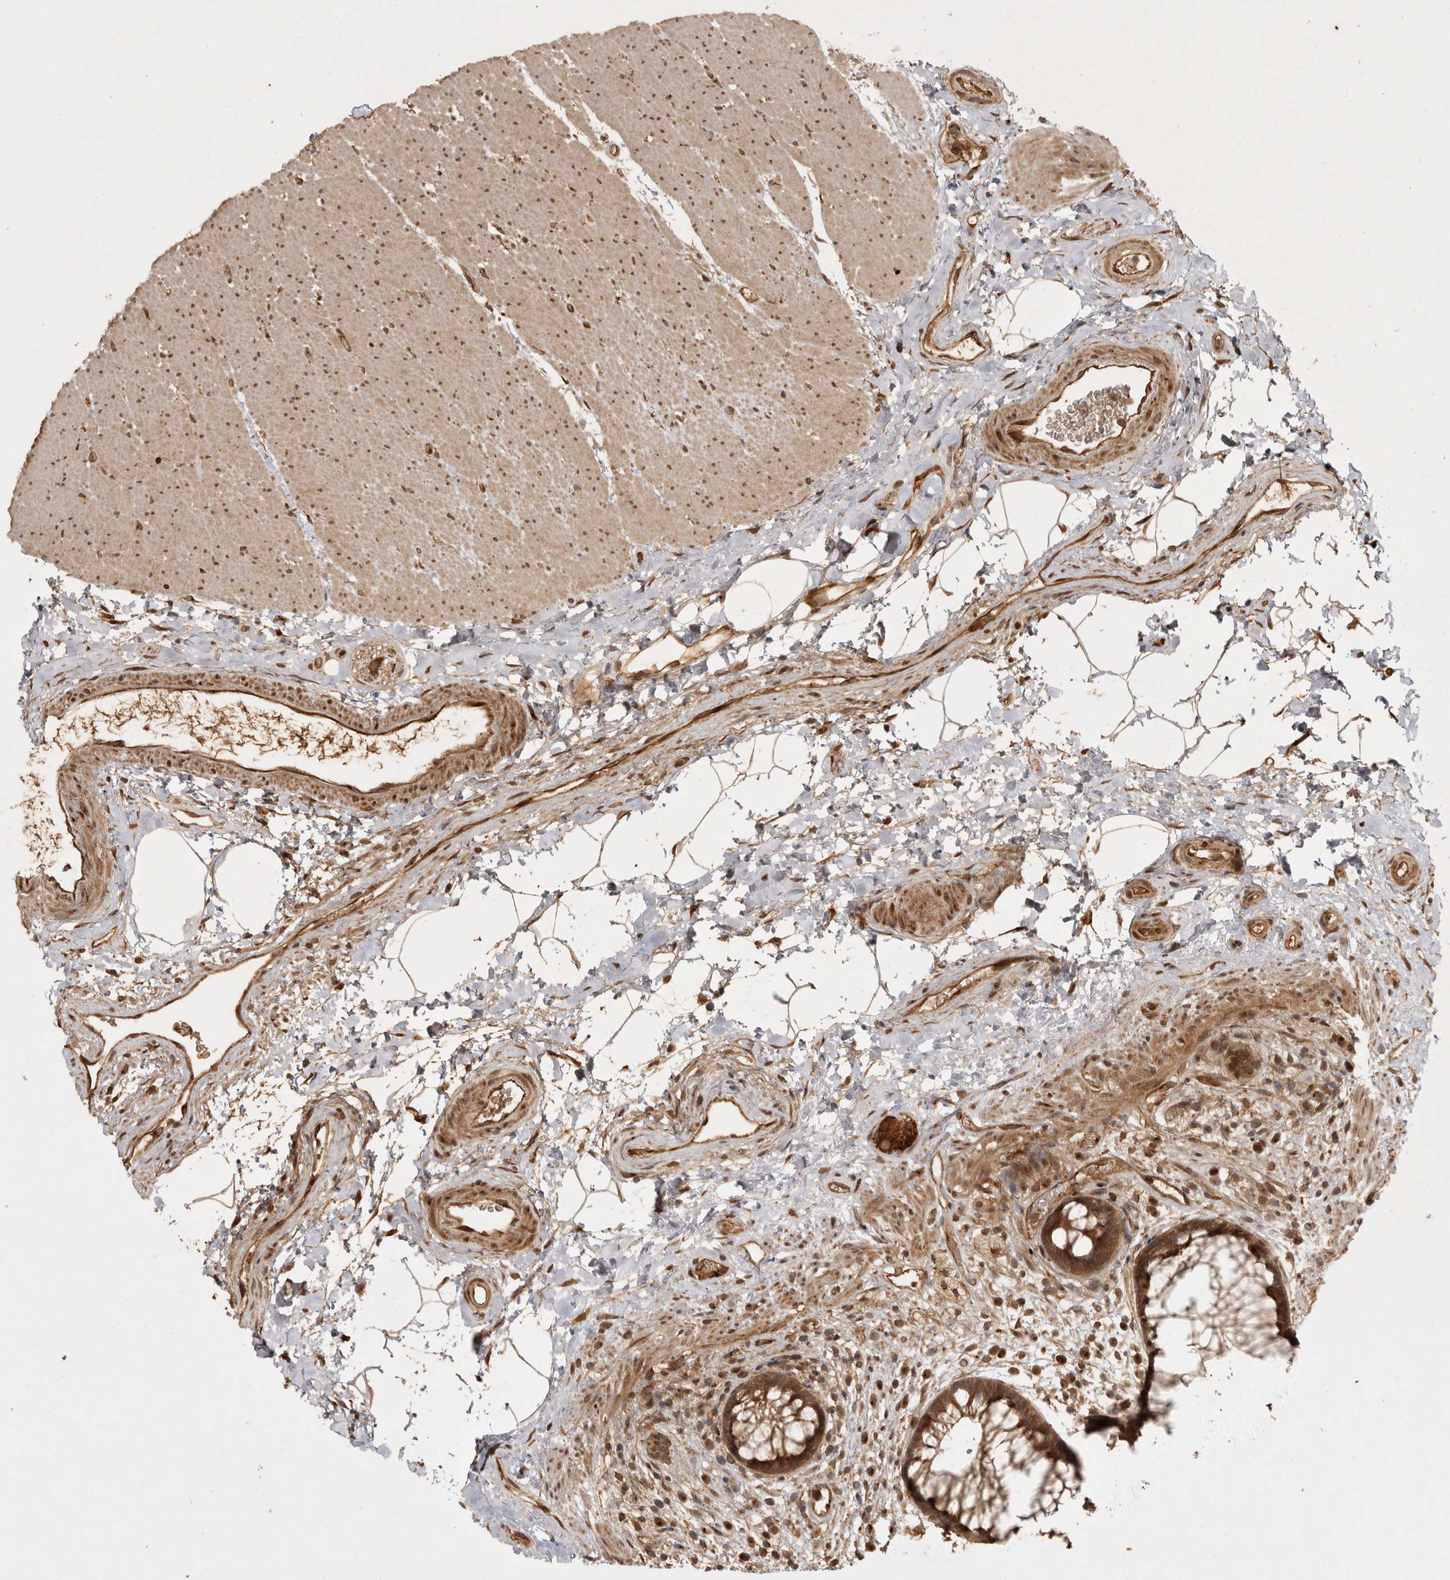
{"staining": {"intensity": "strong", "quantity": ">75%", "location": "cytoplasmic/membranous"}, "tissue": "rectum", "cell_type": "Glandular cells", "image_type": "normal", "snomed": [{"axis": "morphology", "description": "Normal tissue, NOS"}, {"axis": "topography", "description": "Rectum"}], "caption": "Protein expression analysis of unremarkable human rectum reveals strong cytoplasmic/membranous staining in about >75% of glandular cells.", "gene": "CAMSAP2", "patient": {"sex": "male", "age": 51}}